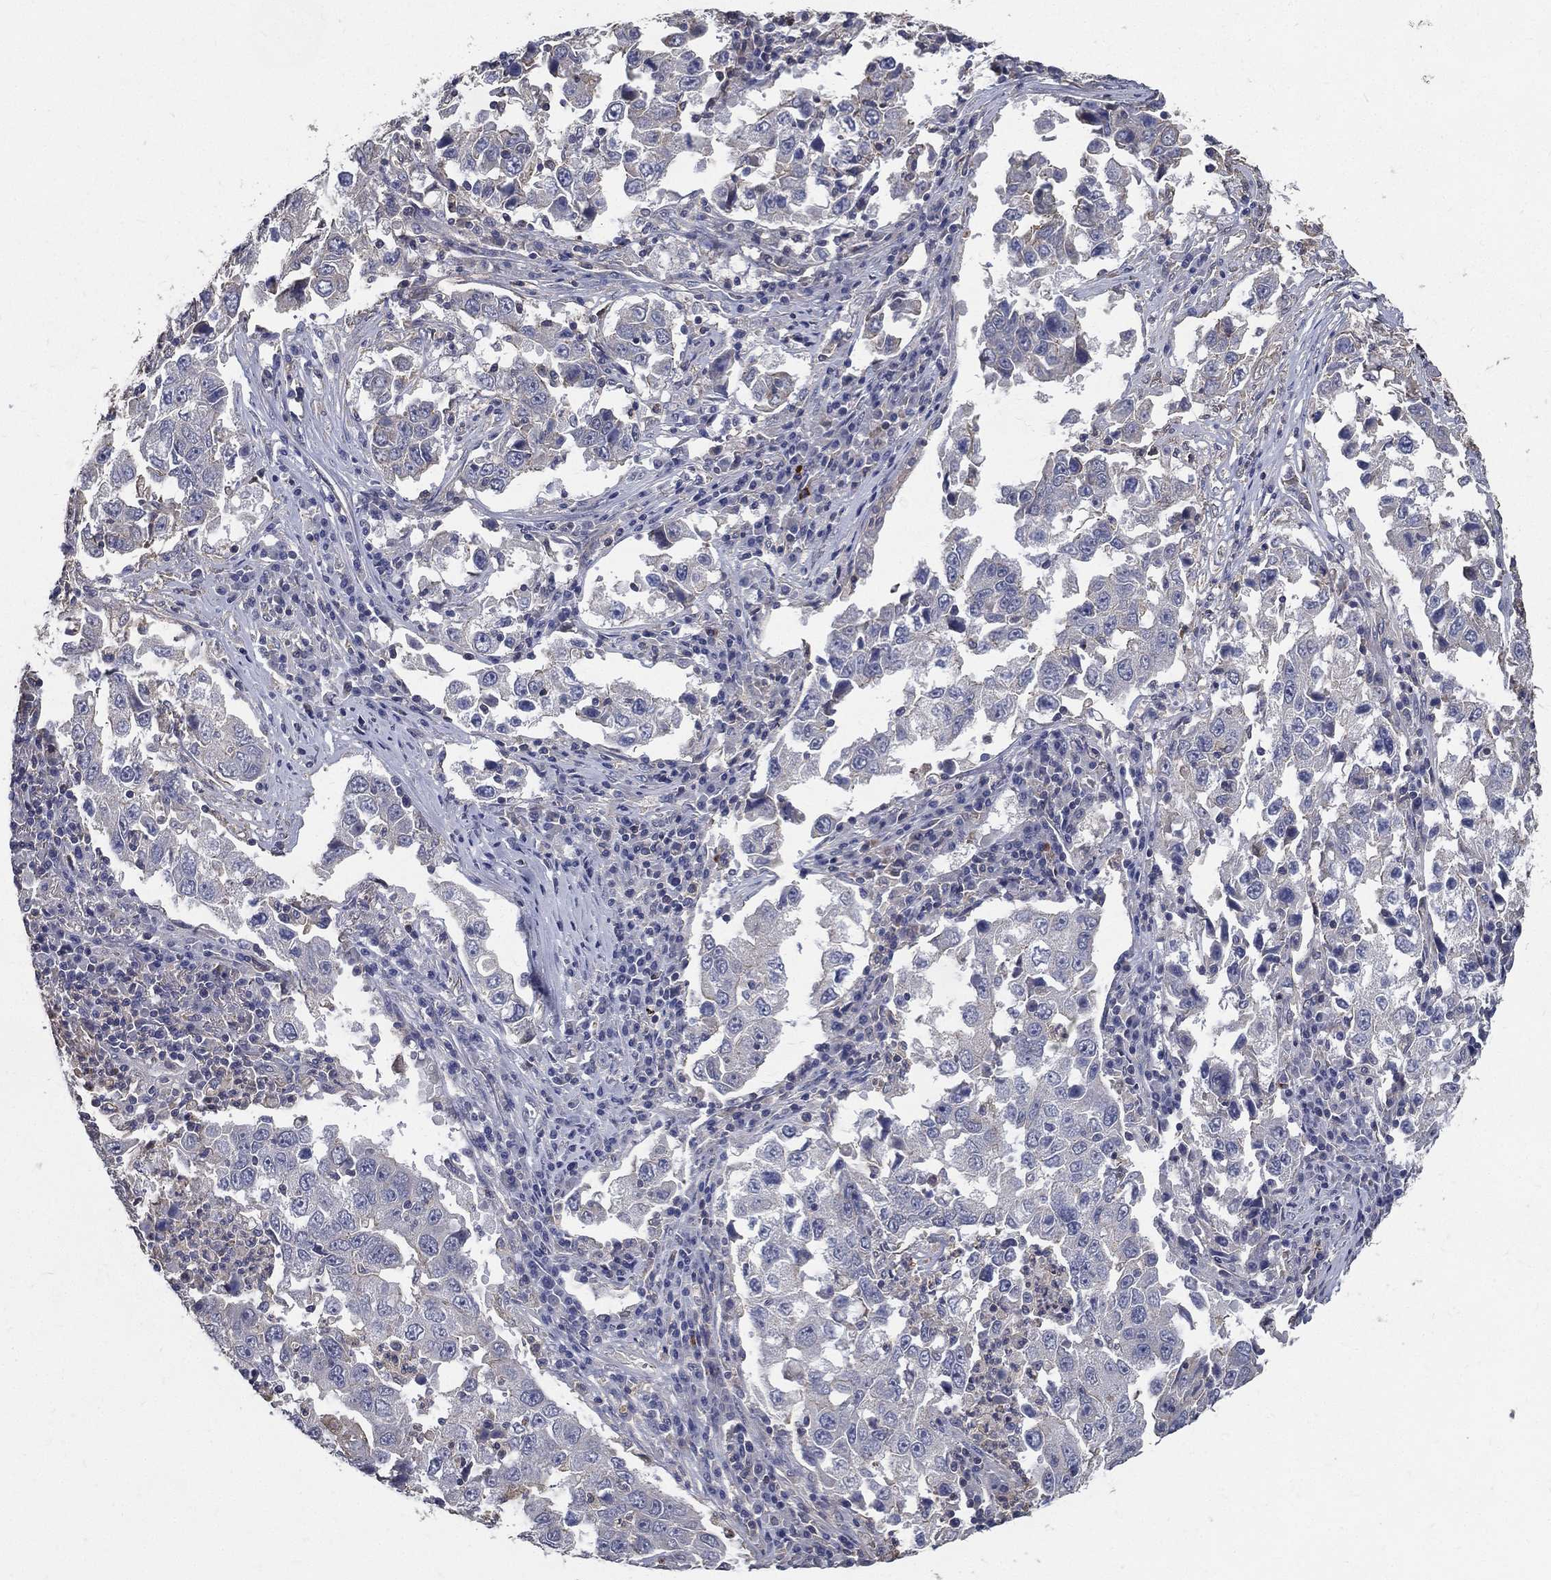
{"staining": {"intensity": "negative", "quantity": "none", "location": "none"}, "tissue": "lung cancer", "cell_type": "Tumor cells", "image_type": "cancer", "snomed": [{"axis": "morphology", "description": "Adenocarcinoma, NOS"}, {"axis": "topography", "description": "Lung"}], "caption": "Adenocarcinoma (lung) was stained to show a protein in brown. There is no significant positivity in tumor cells.", "gene": "SERPINB2", "patient": {"sex": "male", "age": 73}}